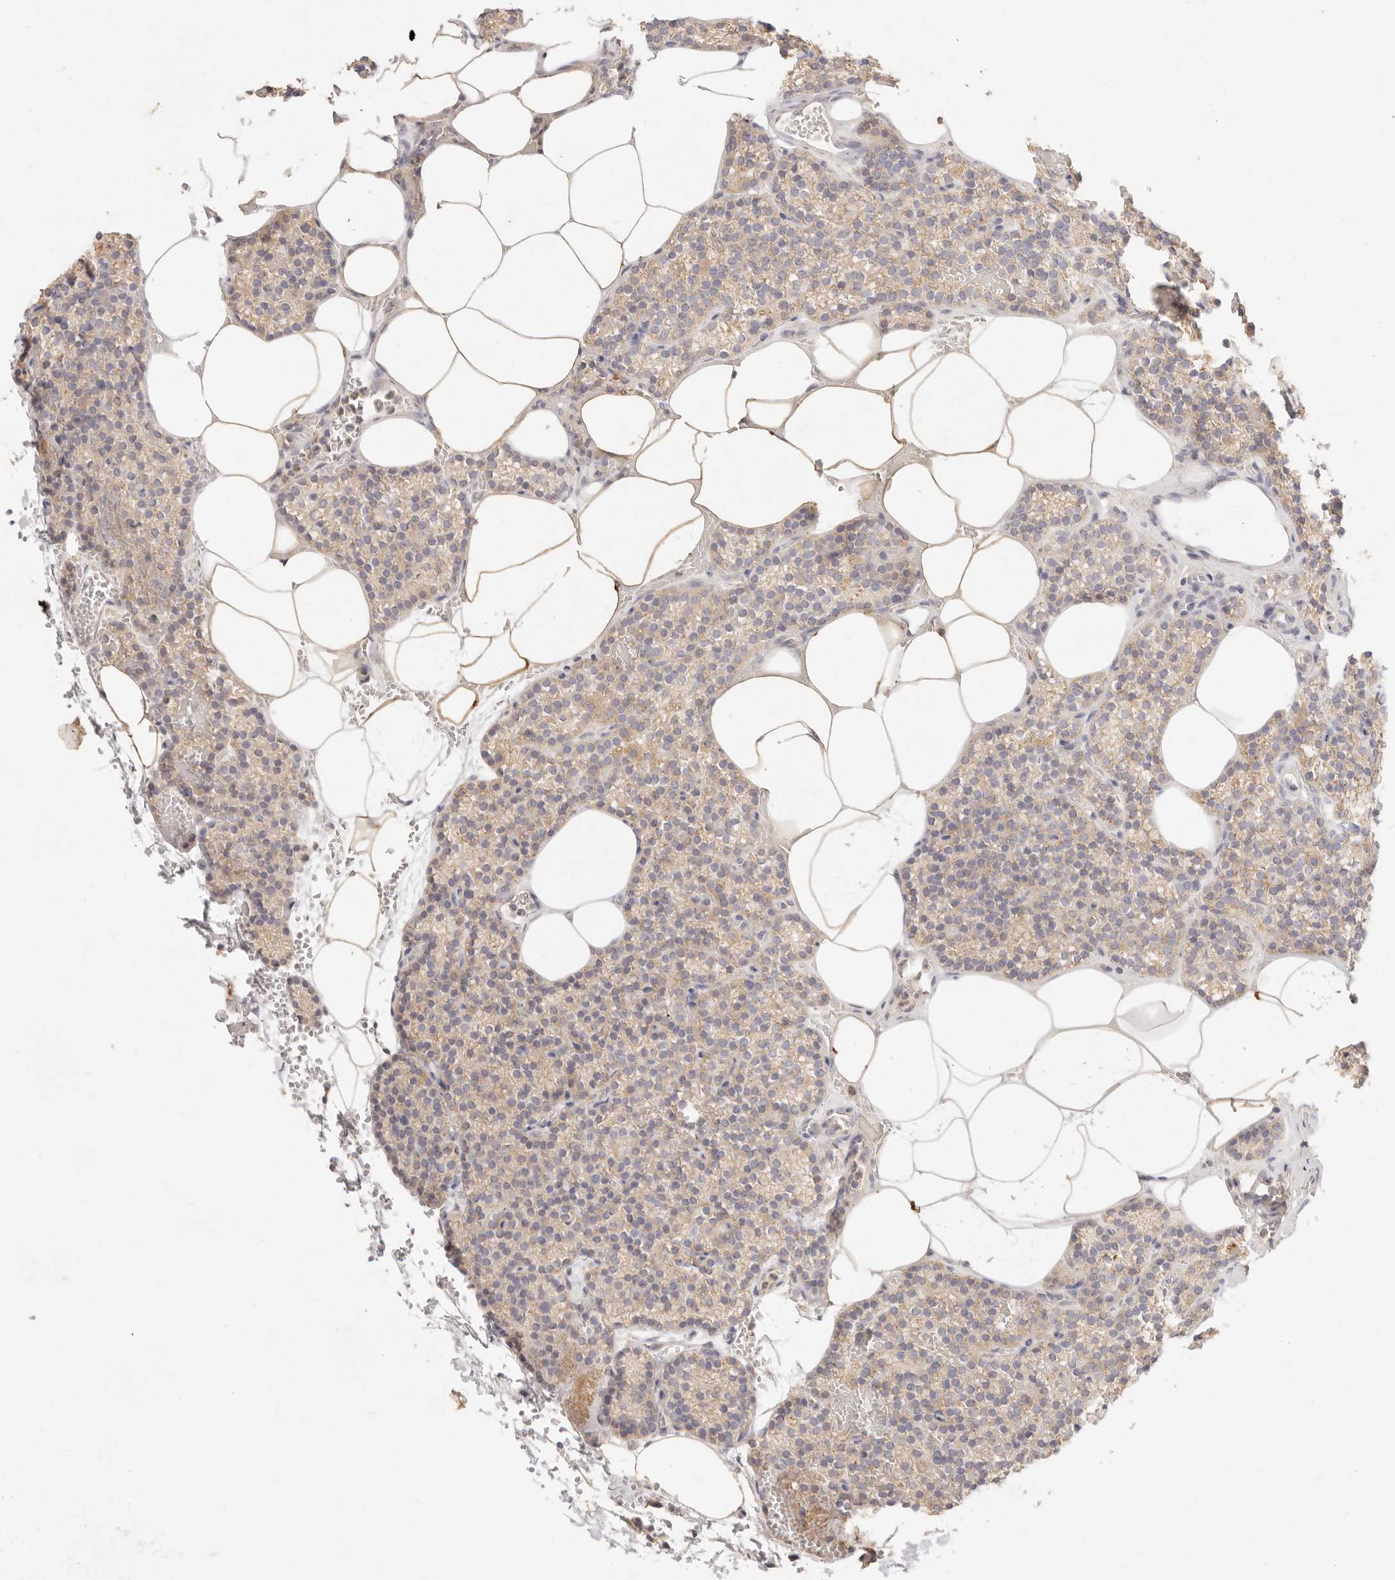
{"staining": {"intensity": "weak", "quantity": ">75%", "location": "cytoplasmic/membranous"}, "tissue": "parathyroid gland", "cell_type": "Glandular cells", "image_type": "normal", "snomed": [{"axis": "morphology", "description": "Normal tissue, NOS"}, {"axis": "topography", "description": "Parathyroid gland"}], "caption": "Immunohistochemistry (IHC) histopathology image of unremarkable parathyroid gland stained for a protein (brown), which reveals low levels of weak cytoplasmic/membranous staining in about >75% of glandular cells.", "gene": "ACOX1", "patient": {"sex": "male", "age": 58}}